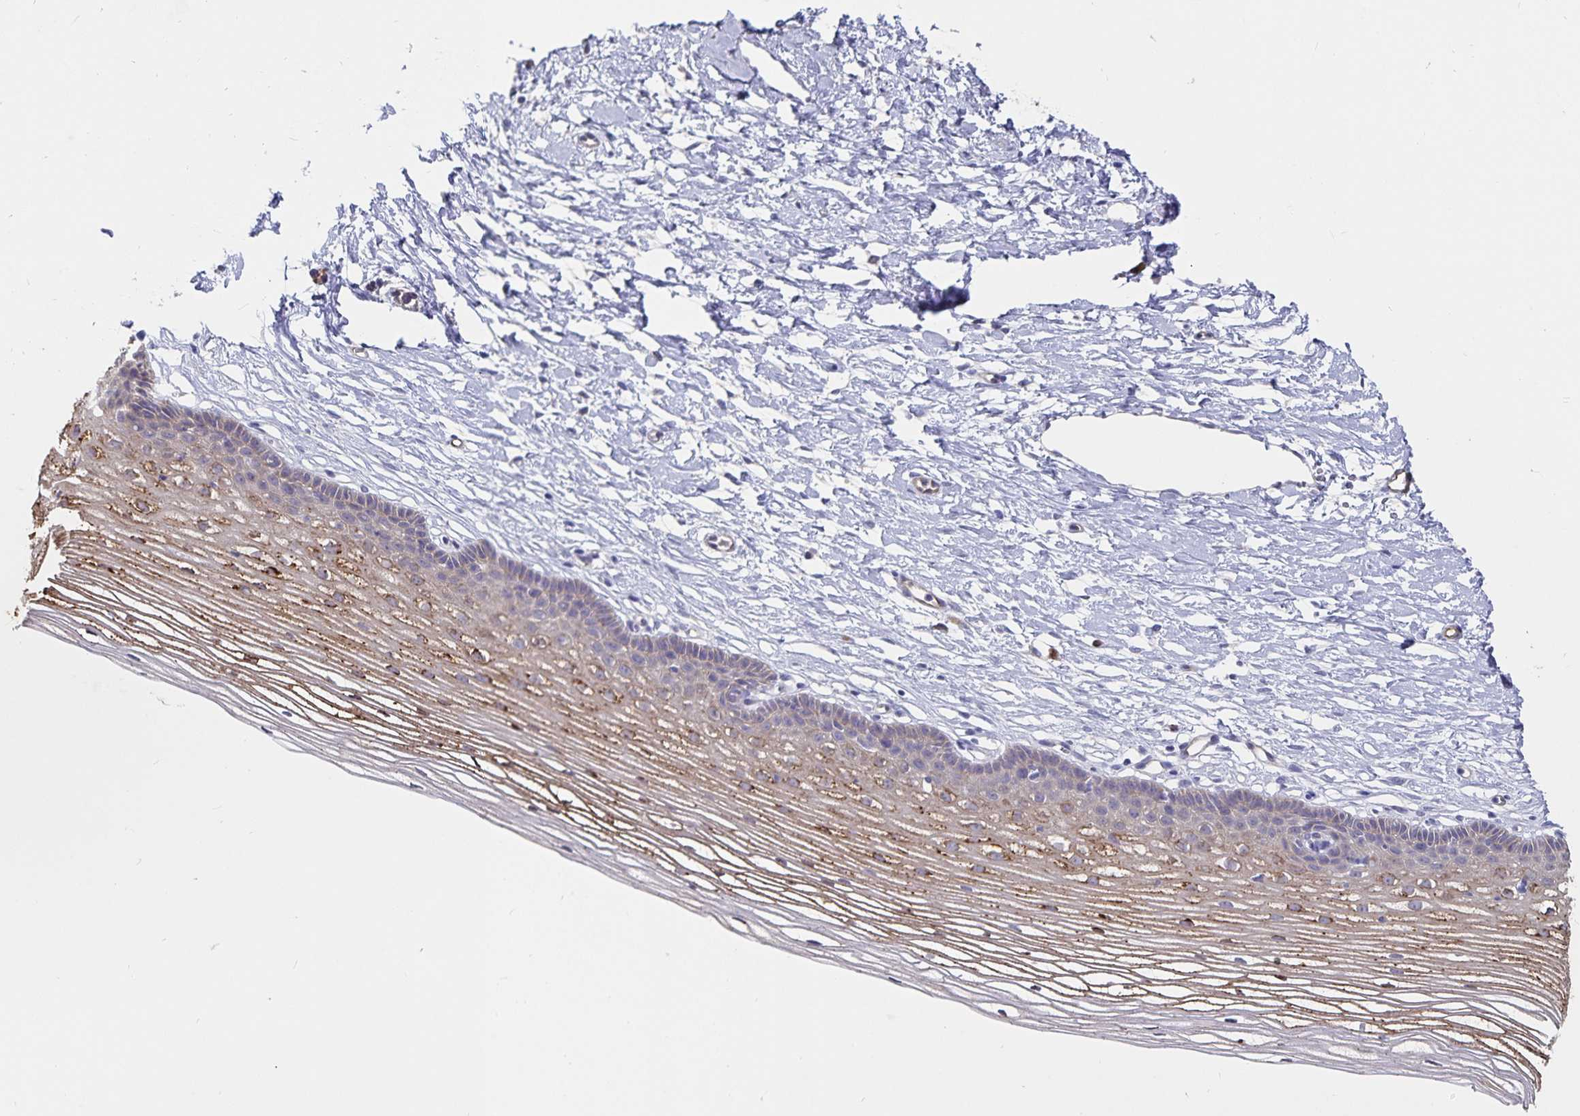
{"staining": {"intensity": "negative", "quantity": "none", "location": "none"}, "tissue": "cervix", "cell_type": "Glandular cells", "image_type": "normal", "snomed": [{"axis": "morphology", "description": "Normal tissue, NOS"}, {"axis": "topography", "description": "Cervix"}], "caption": "Unremarkable cervix was stained to show a protein in brown. There is no significant expression in glandular cells. (DAB (3,3'-diaminobenzidine) IHC, high magnification).", "gene": "SSTR1", "patient": {"sex": "female", "age": 40}}